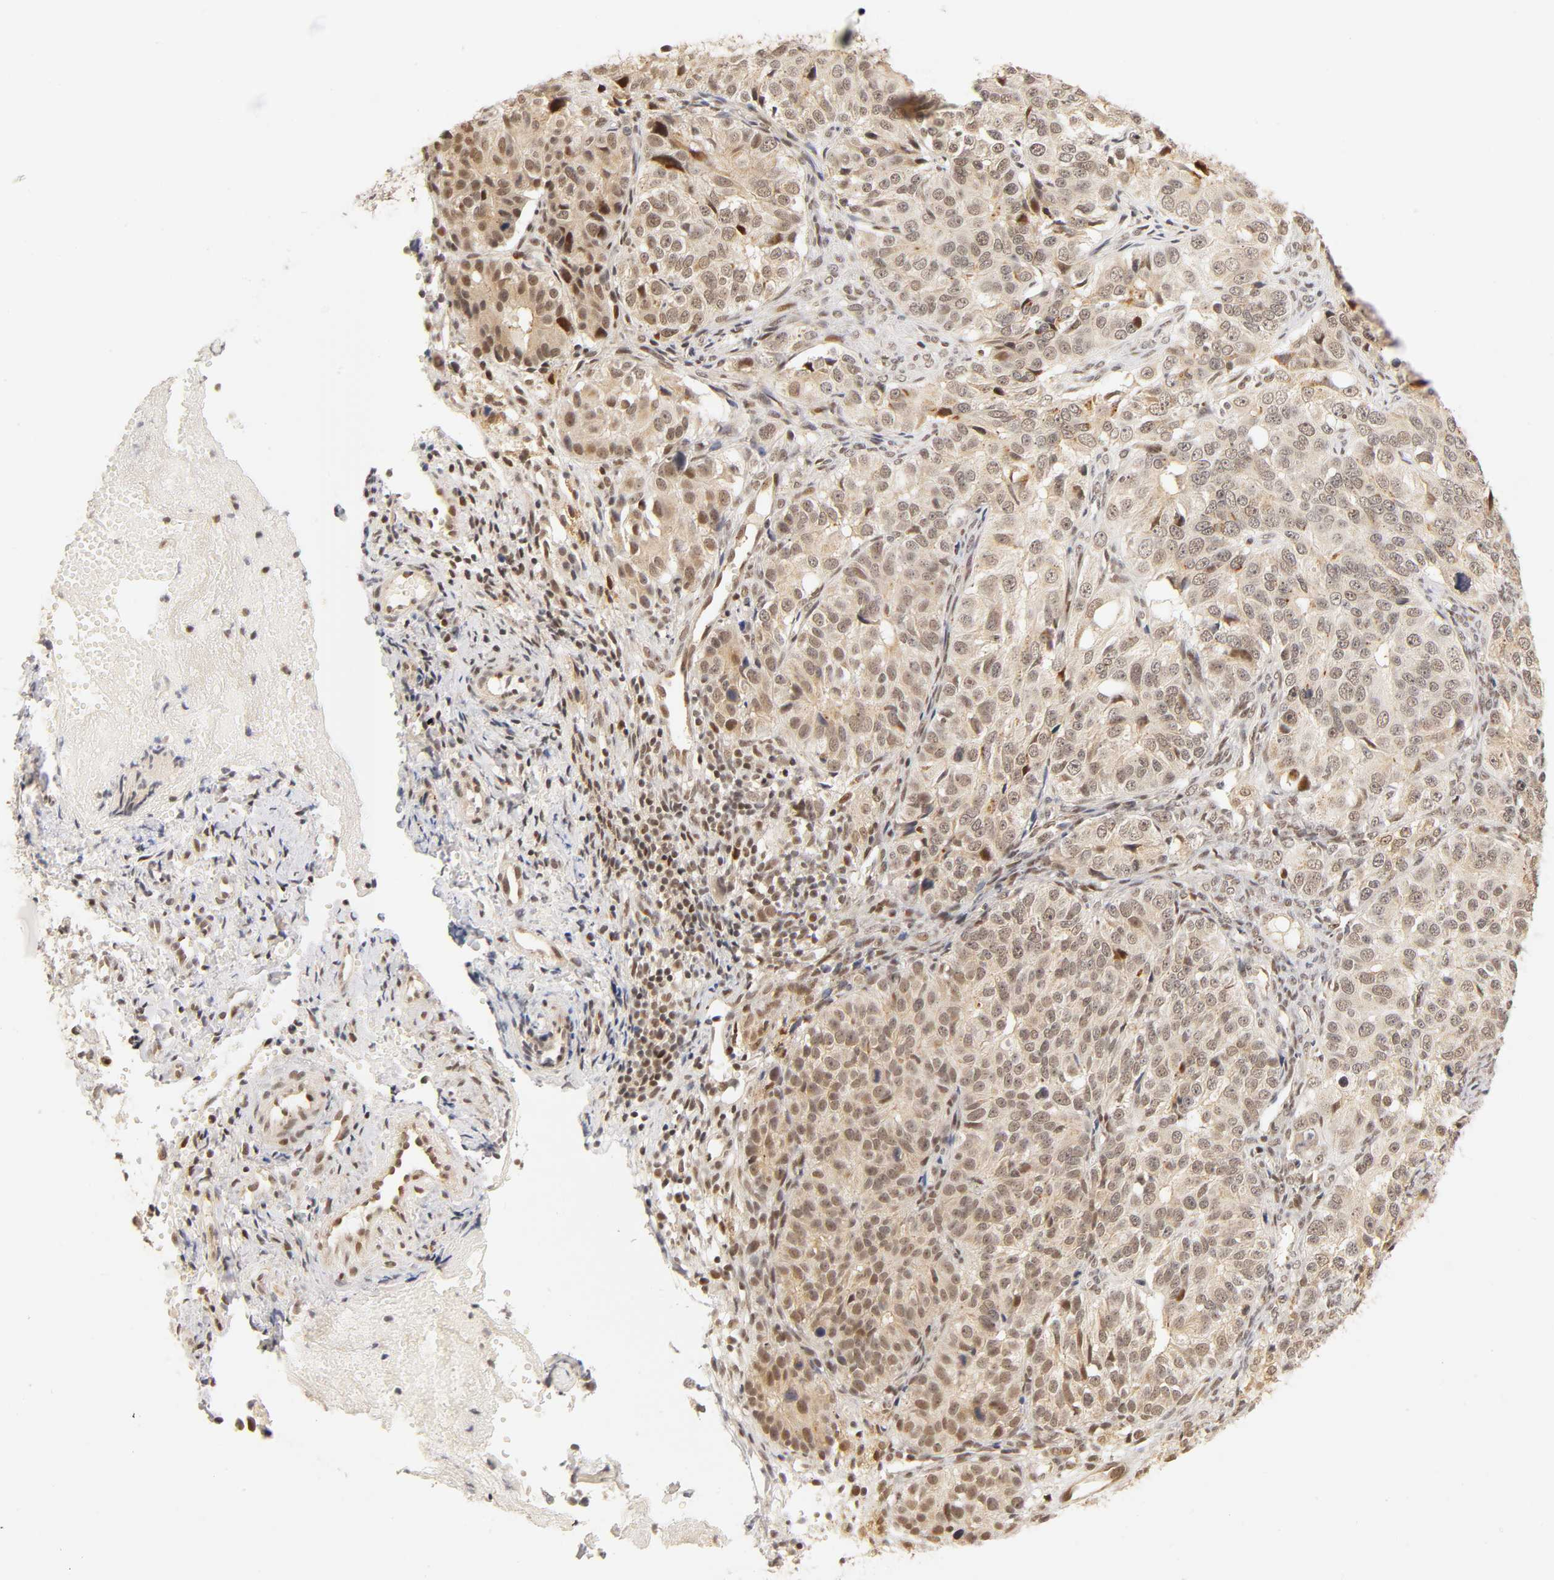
{"staining": {"intensity": "weak", "quantity": "25%-75%", "location": "cytoplasmic/membranous,nuclear"}, "tissue": "ovarian cancer", "cell_type": "Tumor cells", "image_type": "cancer", "snomed": [{"axis": "morphology", "description": "Carcinoma, endometroid"}, {"axis": "topography", "description": "Ovary"}], "caption": "This histopathology image reveals immunohistochemistry (IHC) staining of endometroid carcinoma (ovarian), with low weak cytoplasmic/membranous and nuclear expression in approximately 25%-75% of tumor cells.", "gene": "TAF10", "patient": {"sex": "female", "age": 51}}